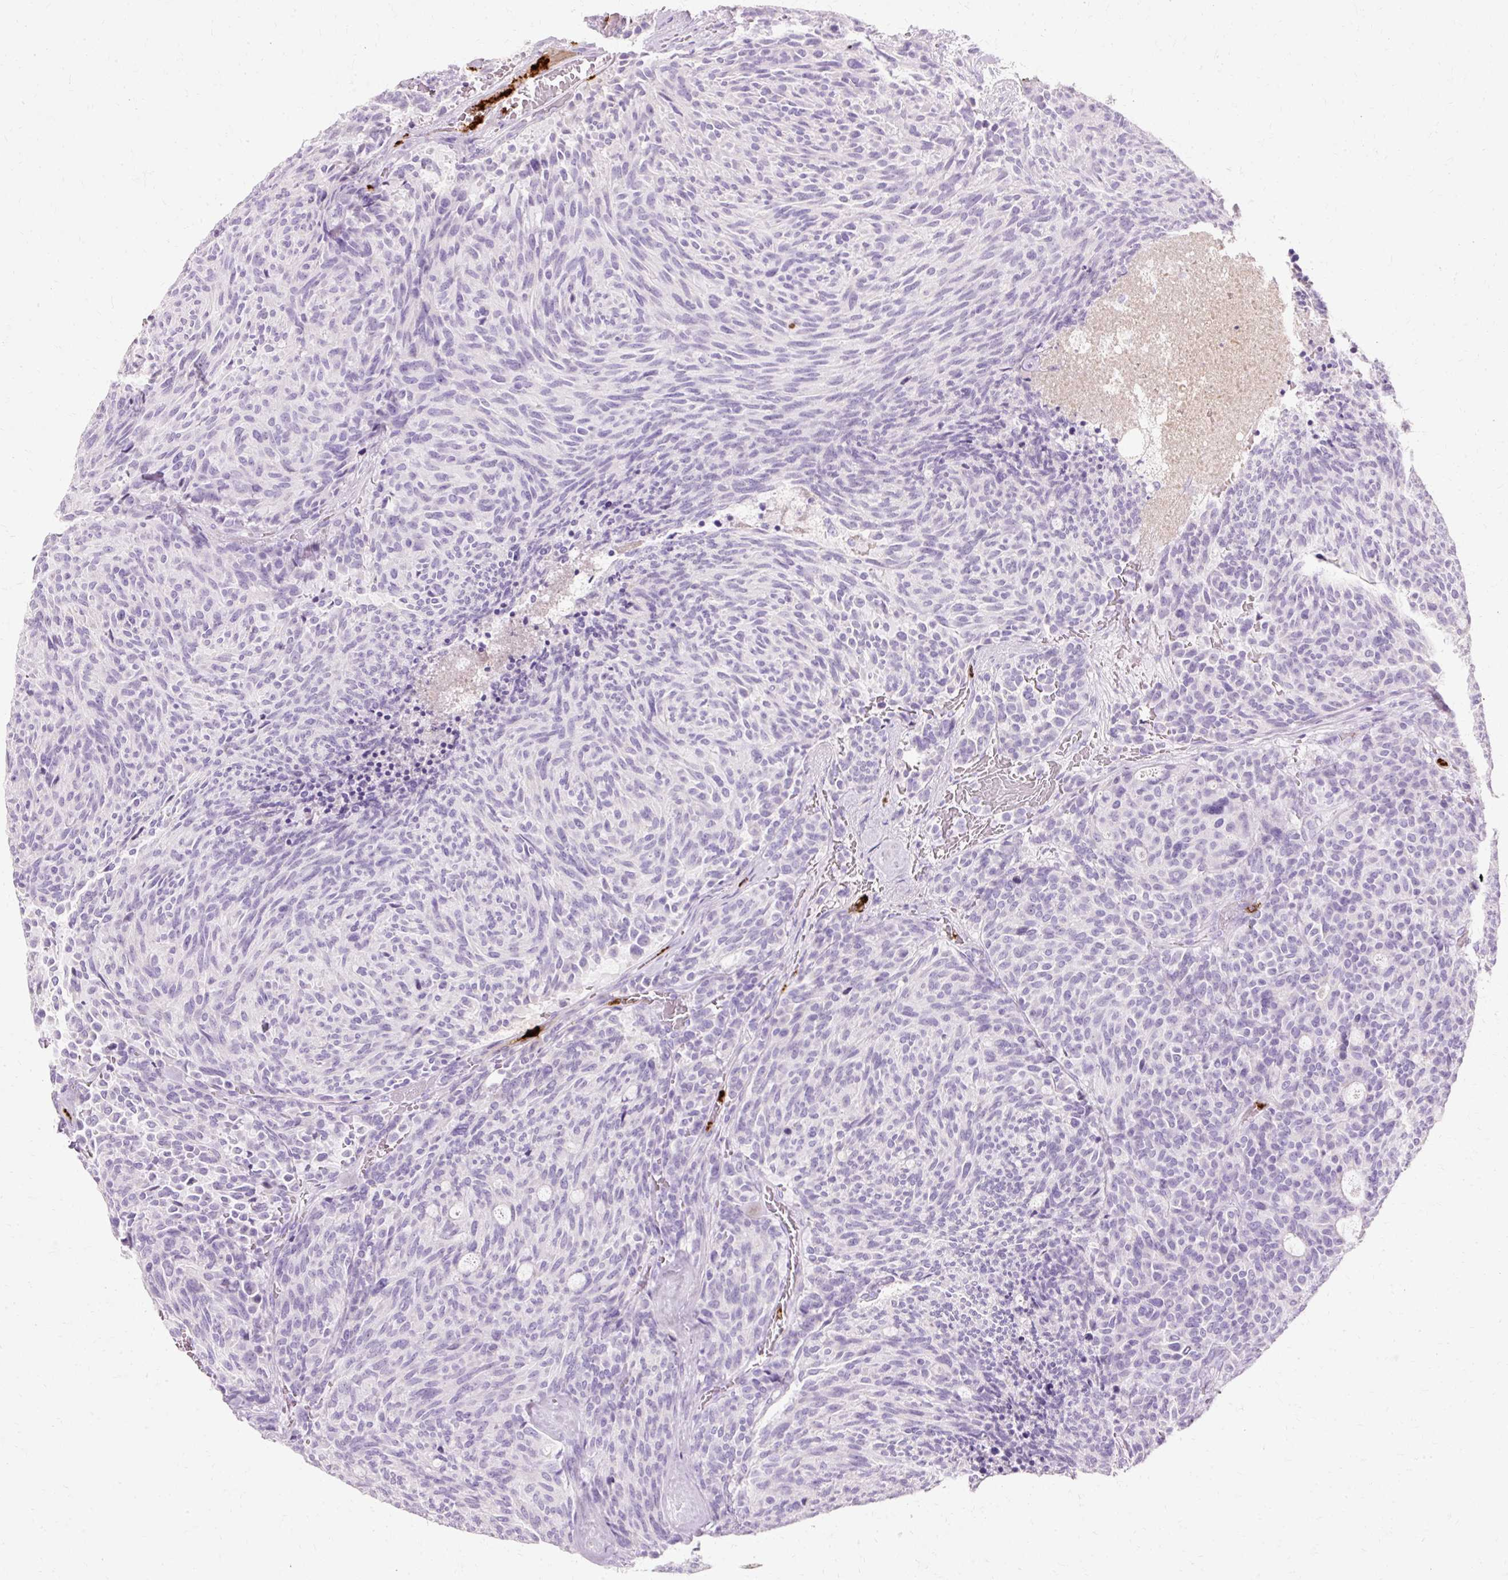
{"staining": {"intensity": "negative", "quantity": "none", "location": "none"}, "tissue": "carcinoid", "cell_type": "Tumor cells", "image_type": "cancer", "snomed": [{"axis": "morphology", "description": "Carcinoid, malignant, NOS"}, {"axis": "topography", "description": "Pancreas"}], "caption": "Immunohistochemistry (IHC) micrograph of human carcinoid stained for a protein (brown), which reveals no expression in tumor cells.", "gene": "DEFA1", "patient": {"sex": "female", "age": 54}}